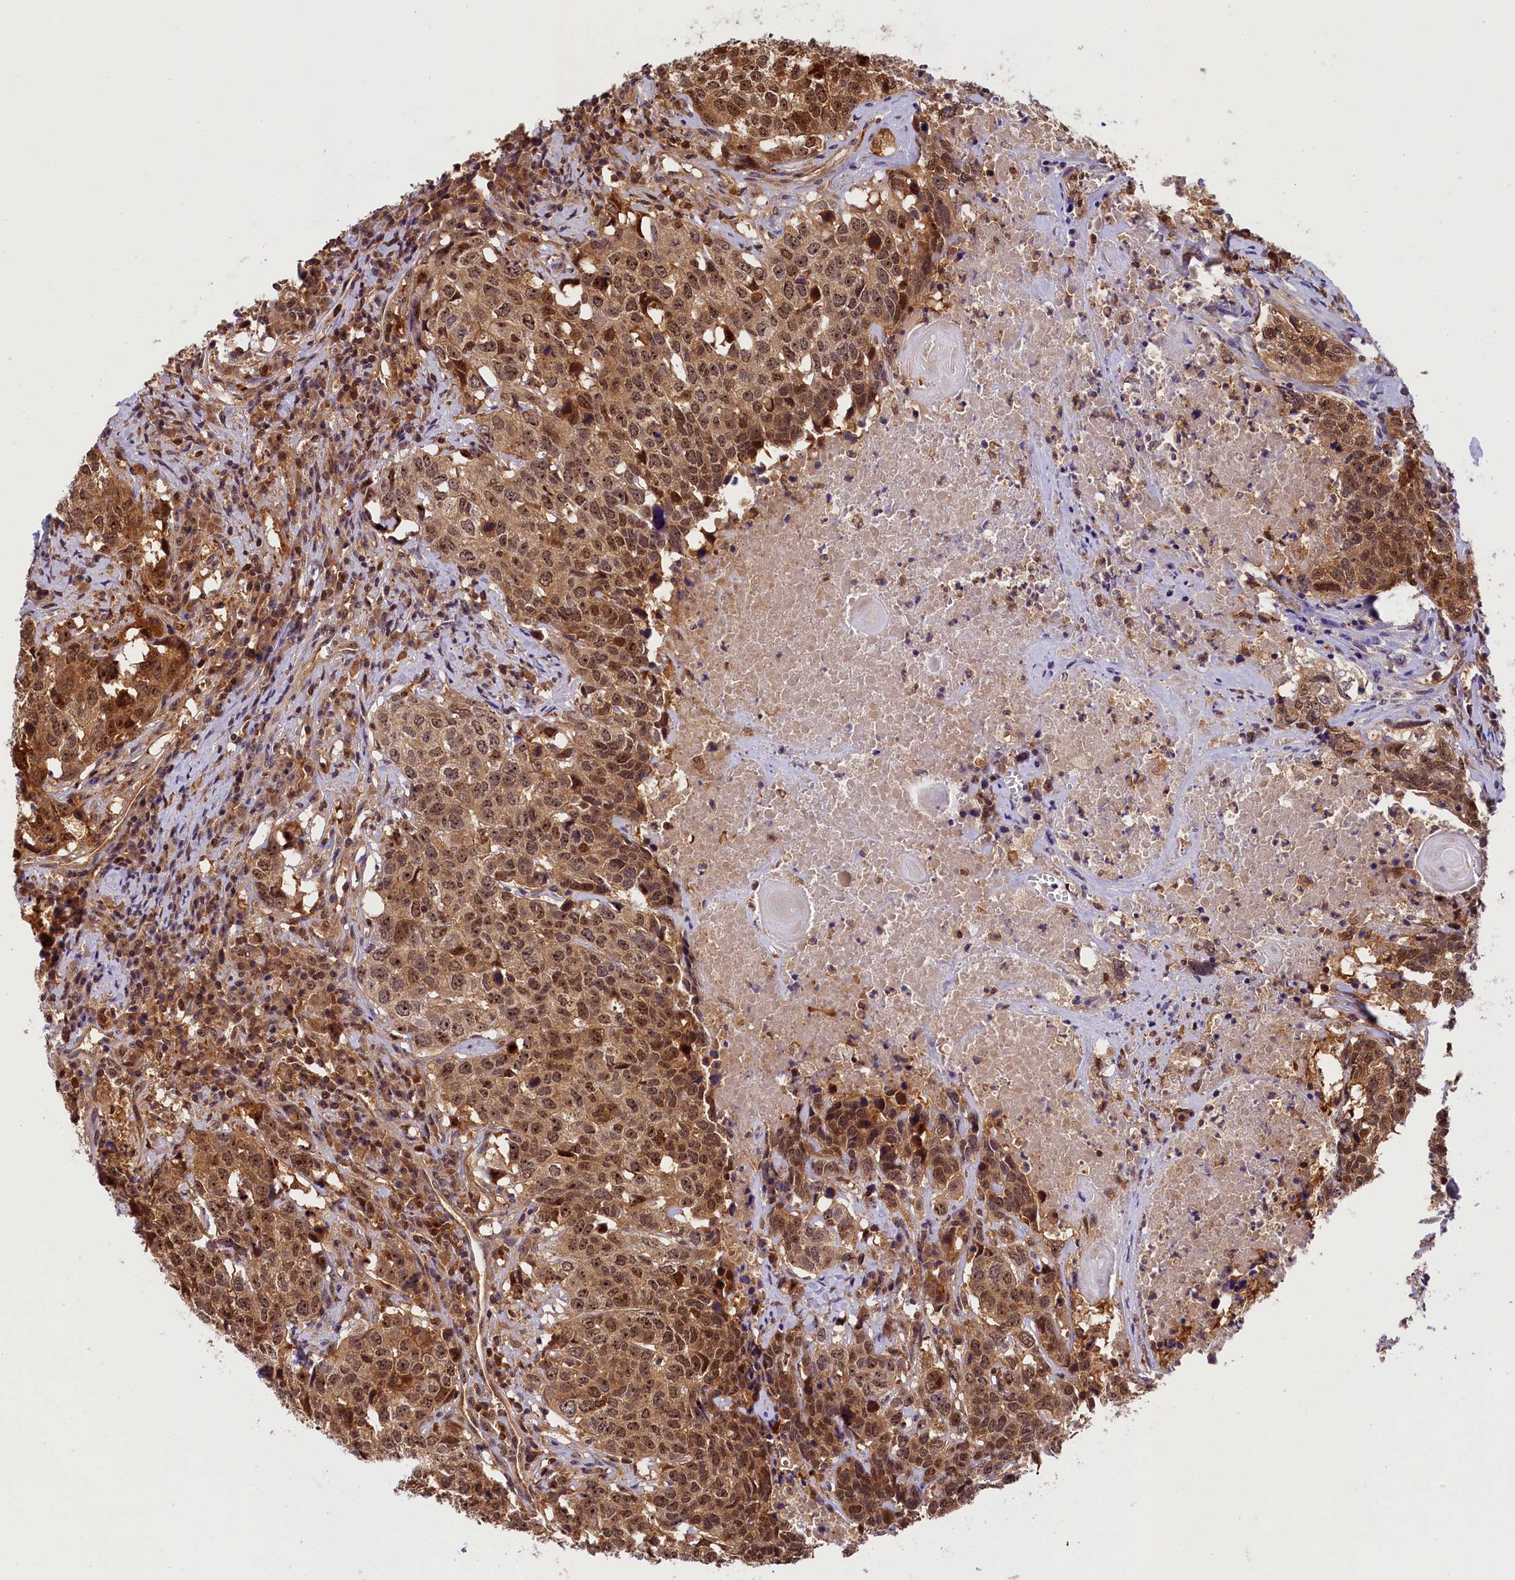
{"staining": {"intensity": "strong", "quantity": ">75%", "location": "cytoplasmic/membranous,nuclear"}, "tissue": "head and neck cancer", "cell_type": "Tumor cells", "image_type": "cancer", "snomed": [{"axis": "morphology", "description": "Squamous cell carcinoma, NOS"}, {"axis": "topography", "description": "Head-Neck"}], "caption": "A high-resolution image shows IHC staining of head and neck cancer (squamous cell carcinoma), which displays strong cytoplasmic/membranous and nuclear staining in about >75% of tumor cells. (DAB (3,3'-diaminobenzidine) IHC with brightfield microscopy, high magnification).", "gene": "EIF6", "patient": {"sex": "male", "age": 66}}